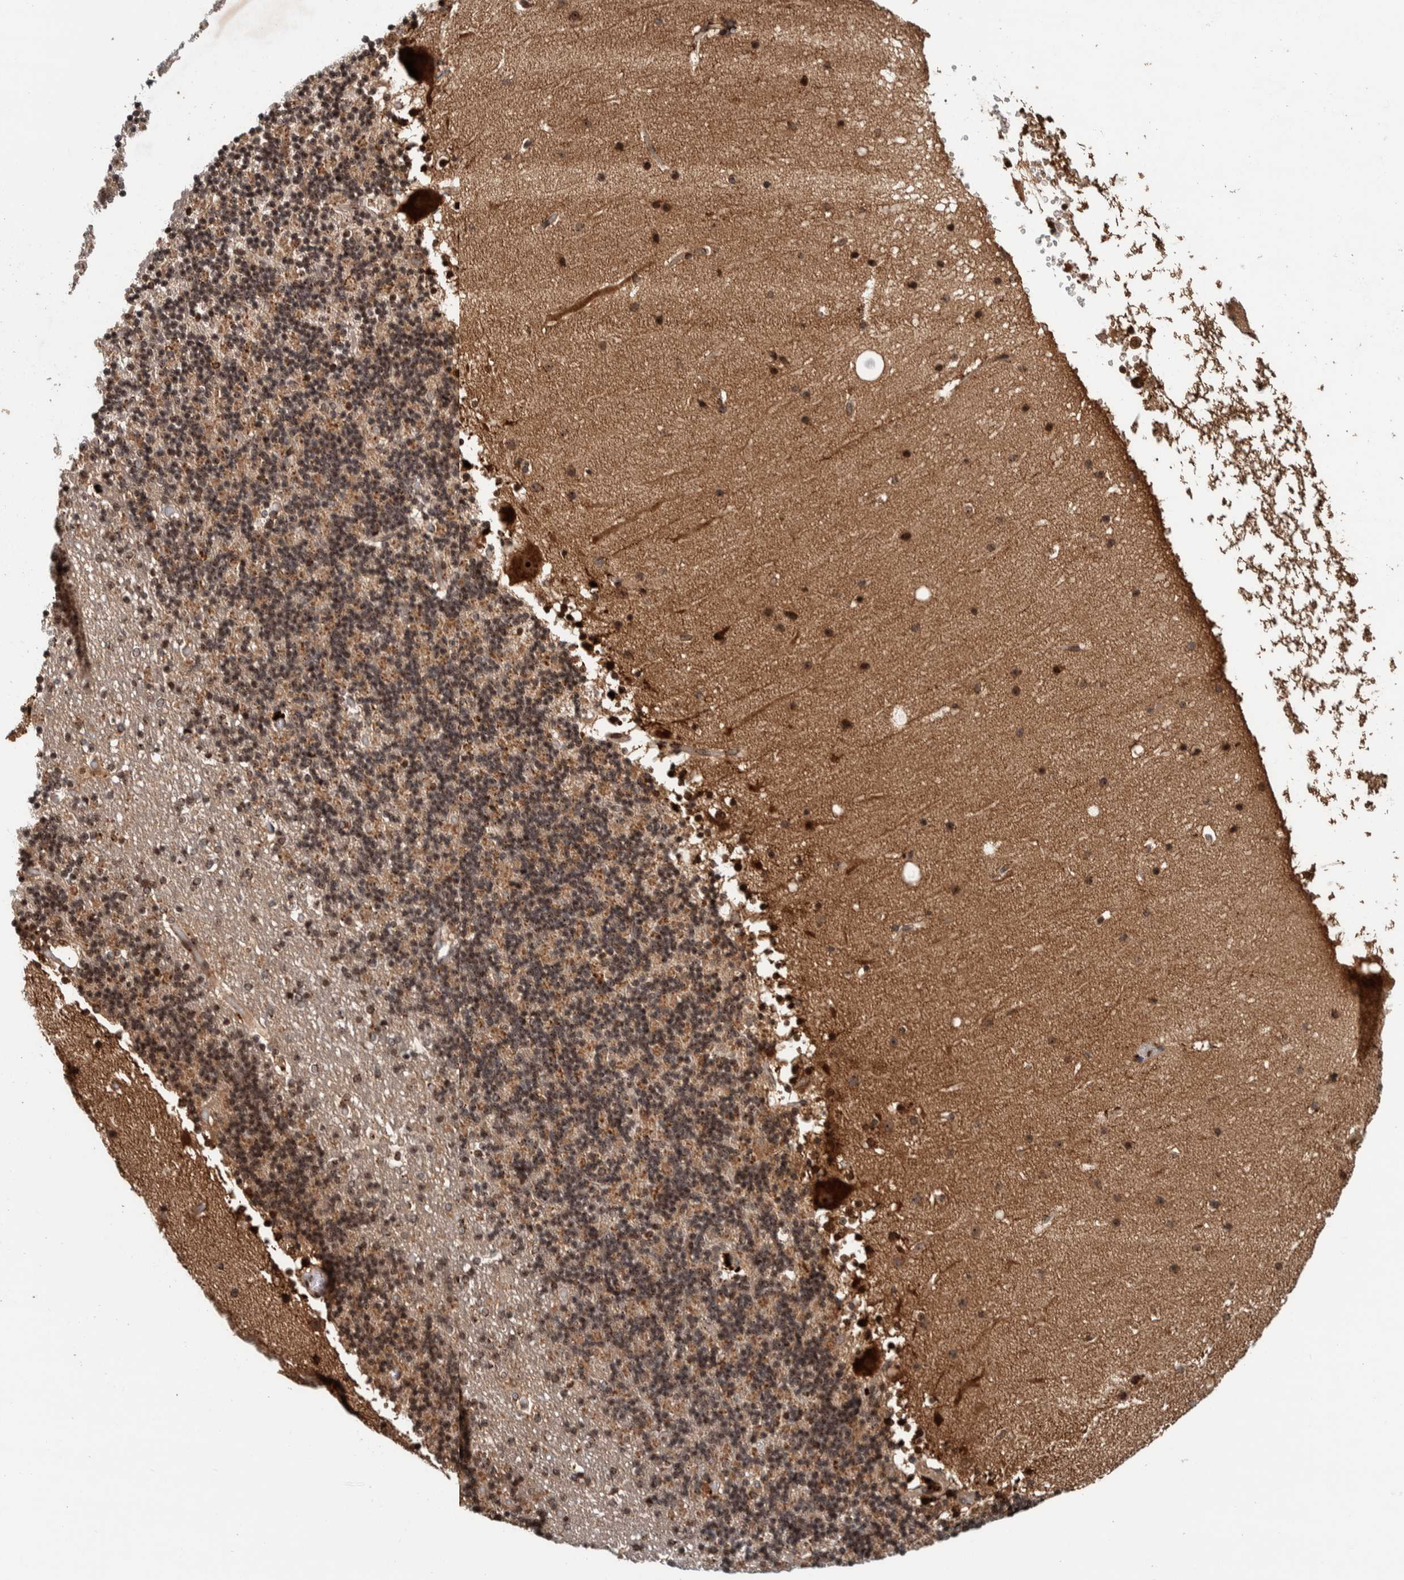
{"staining": {"intensity": "weak", "quantity": ">75%", "location": "cytoplasmic/membranous,nuclear"}, "tissue": "cerebellum", "cell_type": "Cells in granular layer", "image_type": "normal", "snomed": [{"axis": "morphology", "description": "Normal tissue, NOS"}, {"axis": "topography", "description": "Cerebellum"}], "caption": "A histopathology image of cerebellum stained for a protein shows weak cytoplasmic/membranous,nuclear brown staining in cells in granular layer. The protein is shown in brown color, while the nuclei are stained blue.", "gene": "CCDC182", "patient": {"sex": "male", "age": 57}}